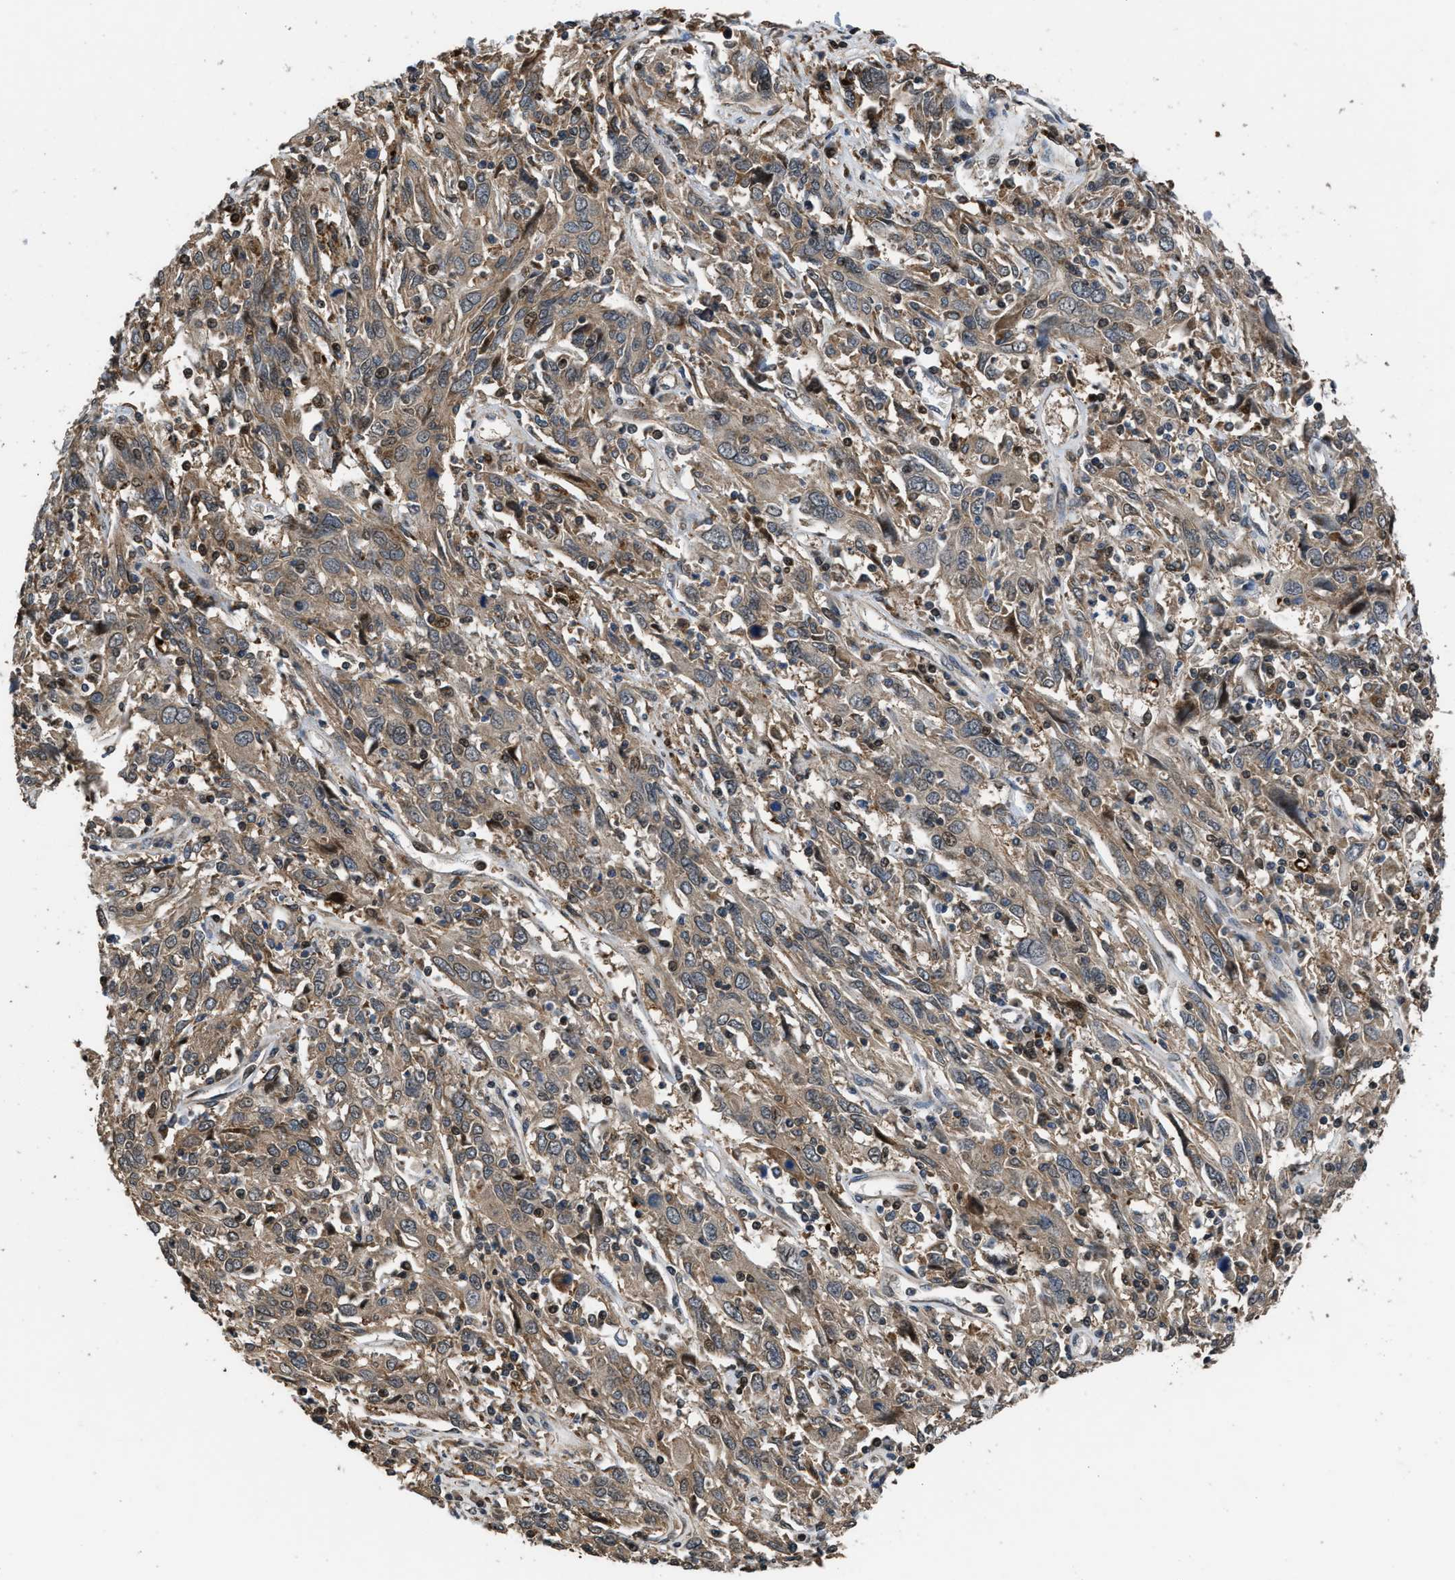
{"staining": {"intensity": "moderate", "quantity": ">75%", "location": "cytoplasmic/membranous"}, "tissue": "cervical cancer", "cell_type": "Tumor cells", "image_type": "cancer", "snomed": [{"axis": "morphology", "description": "Squamous cell carcinoma, NOS"}, {"axis": "topography", "description": "Cervix"}], "caption": "An immunohistochemistry (IHC) histopathology image of neoplastic tissue is shown. Protein staining in brown shows moderate cytoplasmic/membranous positivity in cervical cancer within tumor cells.", "gene": "CTBS", "patient": {"sex": "female", "age": 46}}